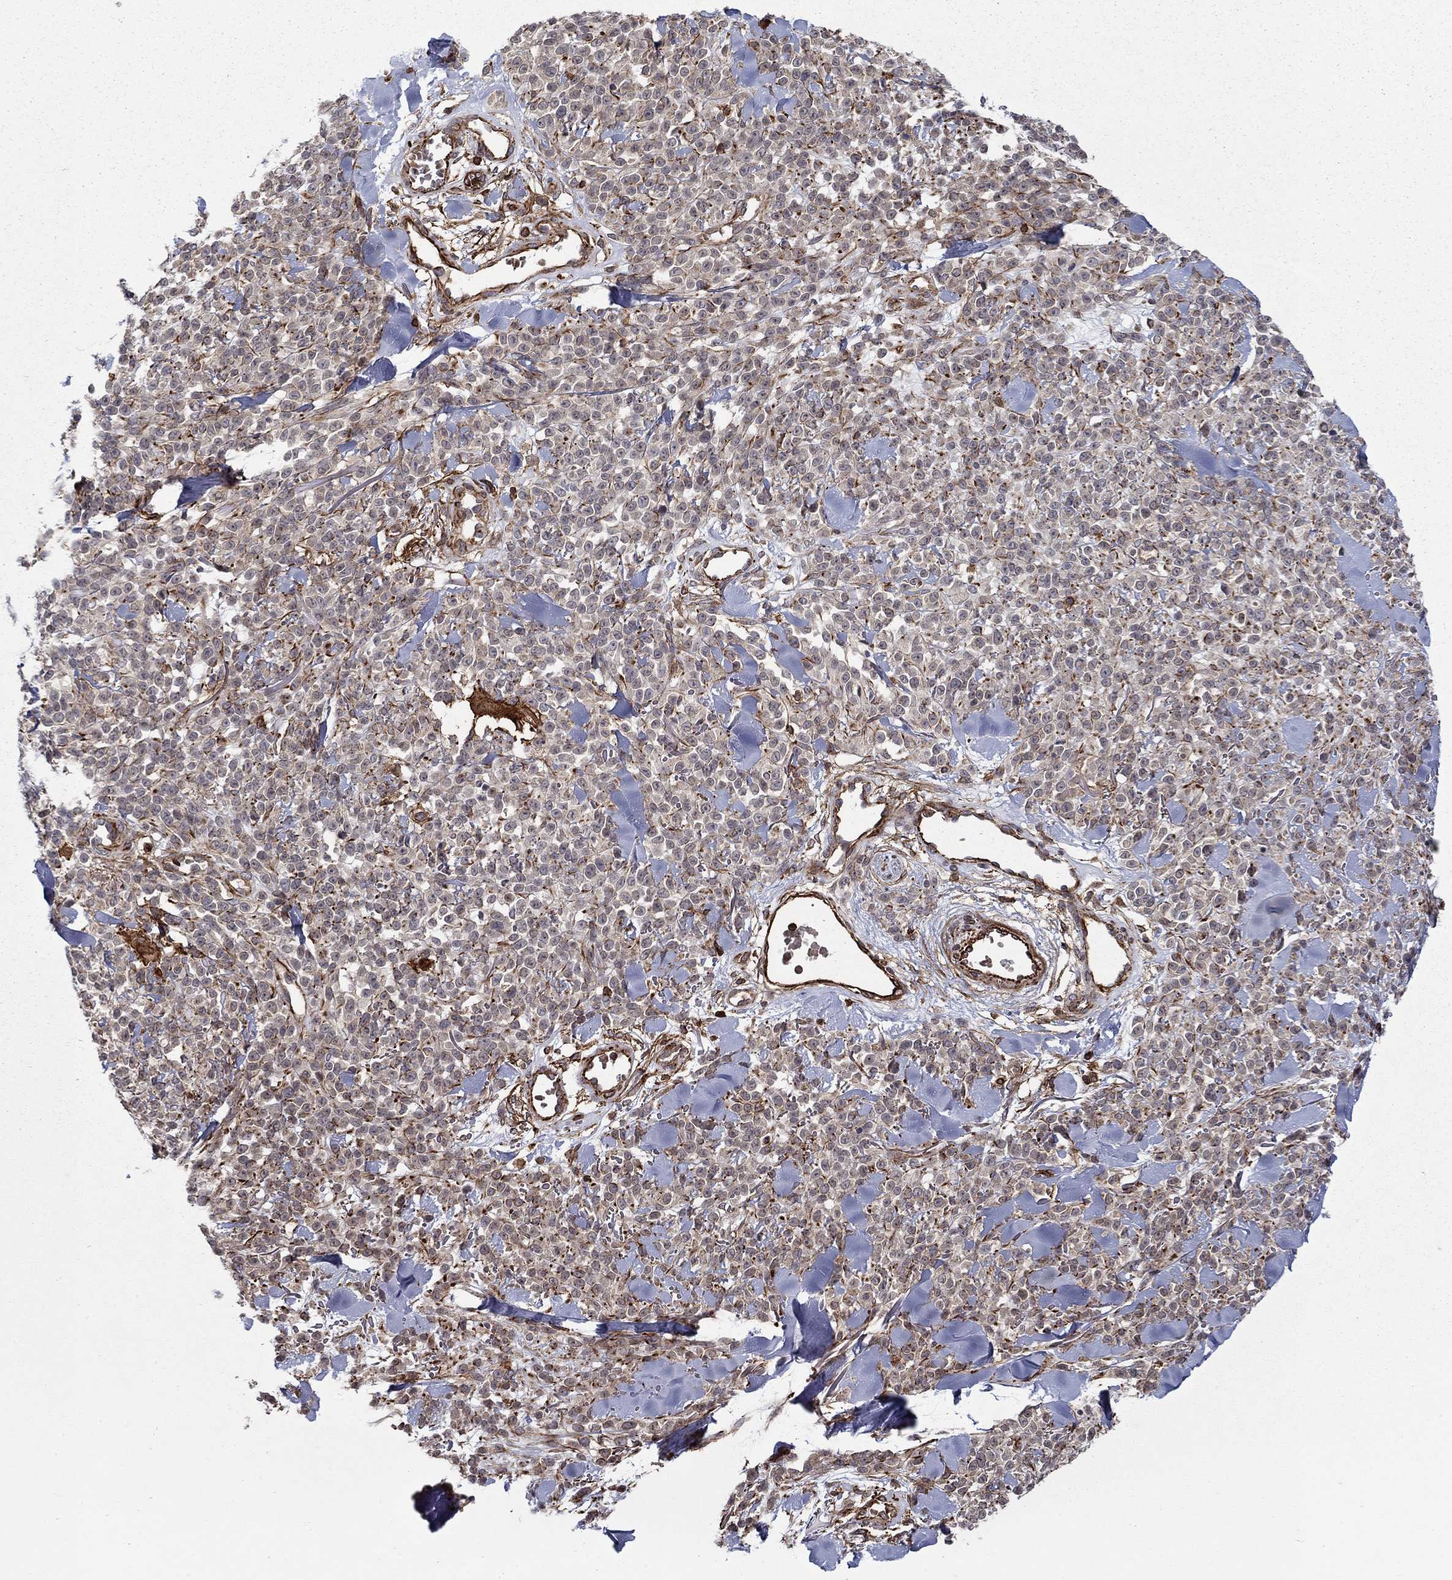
{"staining": {"intensity": "negative", "quantity": "none", "location": "none"}, "tissue": "melanoma", "cell_type": "Tumor cells", "image_type": "cancer", "snomed": [{"axis": "morphology", "description": "Malignant melanoma, NOS"}, {"axis": "topography", "description": "Skin"}, {"axis": "topography", "description": "Skin of trunk"}], "caption": "High power microscopy photomicrograph of an IHC micrograph of malignant melanoma, revealing no significant positivity in tumor cells.", "gene": "ADM", "patient": {"sex": "male", "age": 74}}